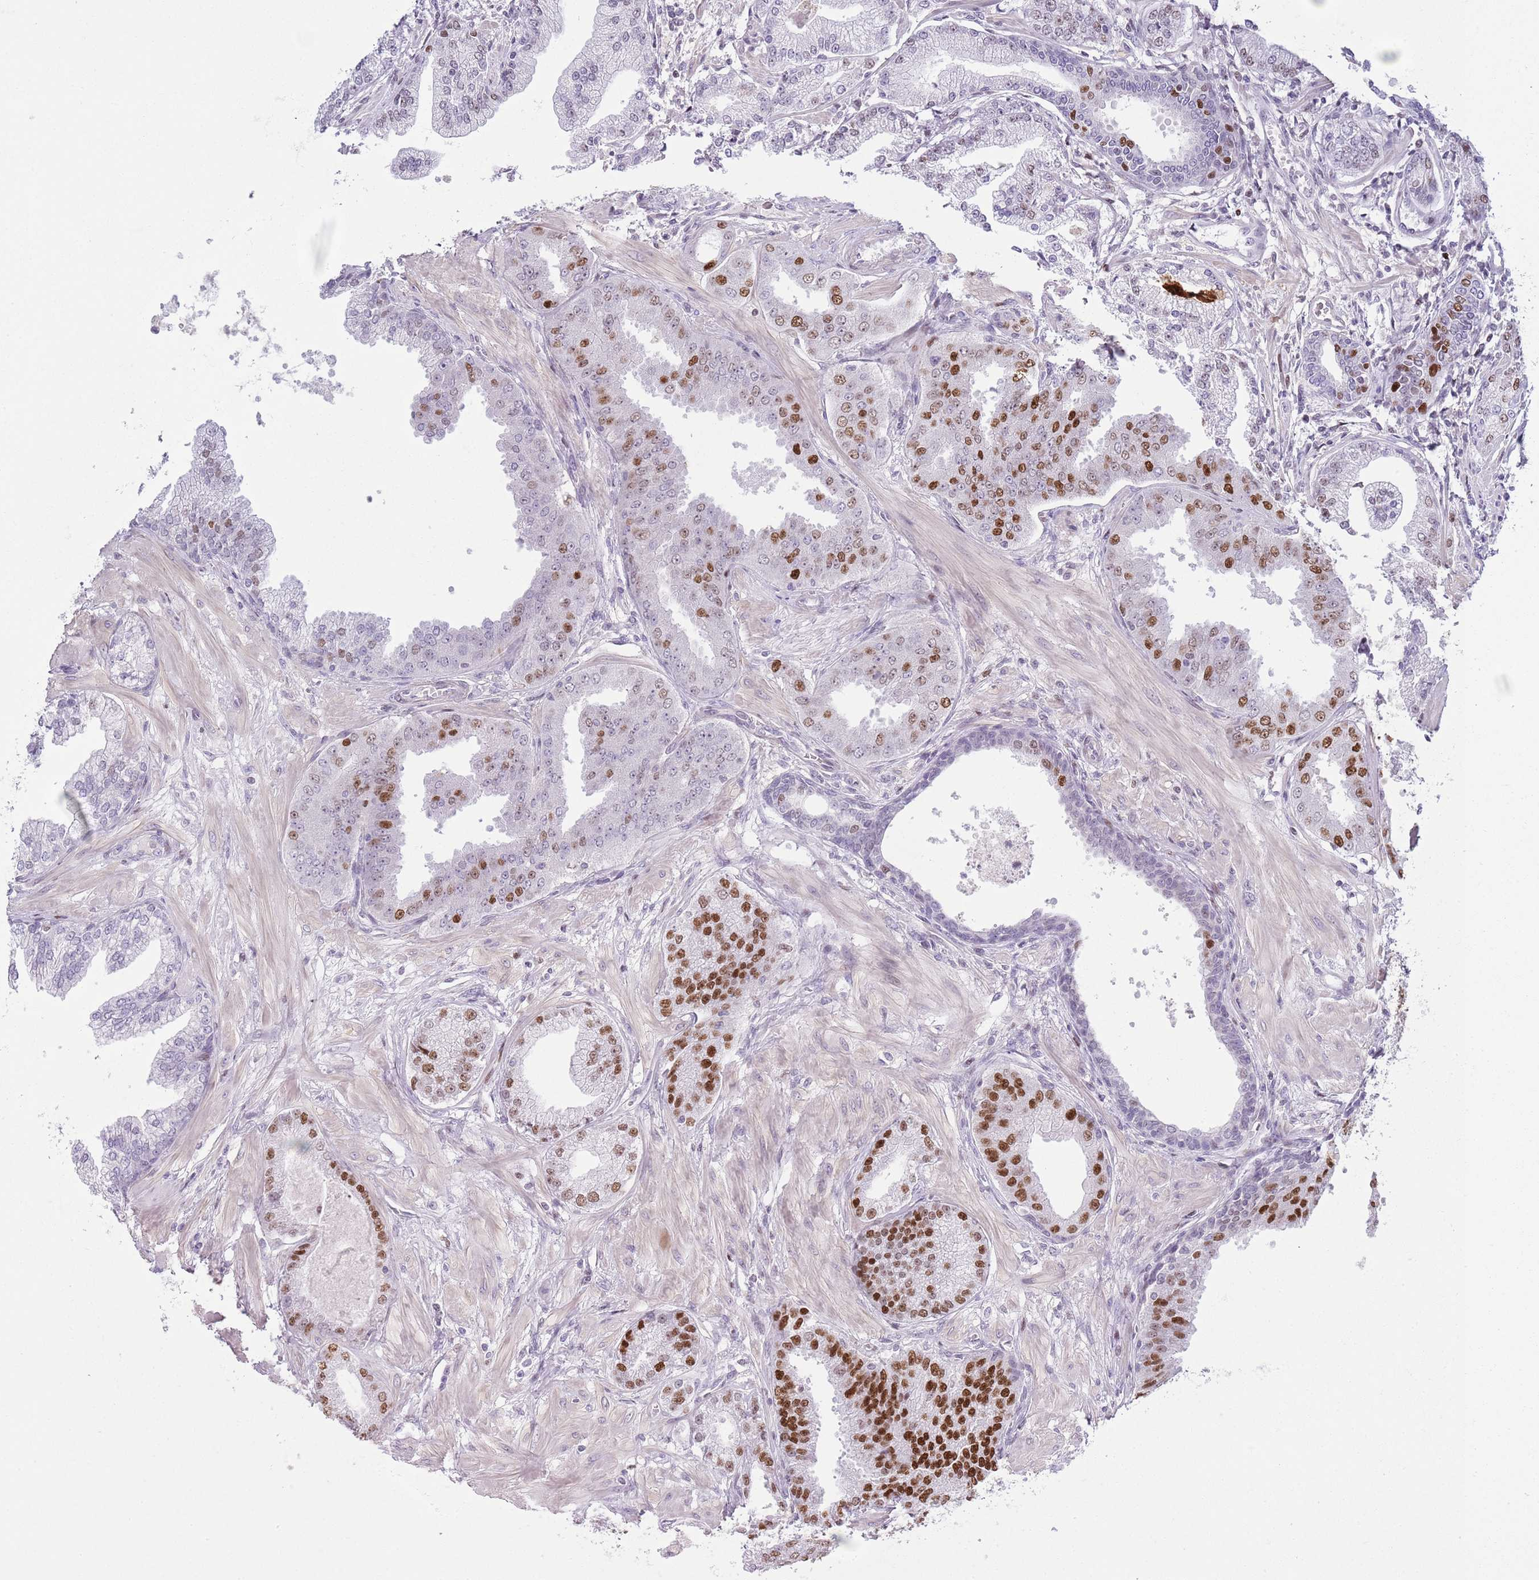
{"staining": {"intensity": "strong", "quantity": "25%-75%", "location": "nuclear"}, "tissue": "prostate cancer", "cell_type": "Tumor cells", "image_type": "cancer", "snomed": [{"axis": "morphology", "description": "Adenocarcinoma, Low grade"}, {"axis": "topography", "description": "Prostate"}], "caption": "Immunohistochemistry (DAB) staining of adenocarcinoma (low-grade) (prostate) displays strong nuclear protein expression in approximately 25%-75% of tumor cells.", "gene": "MFSD10", "patient": {"sex": "male", "age": 55}}